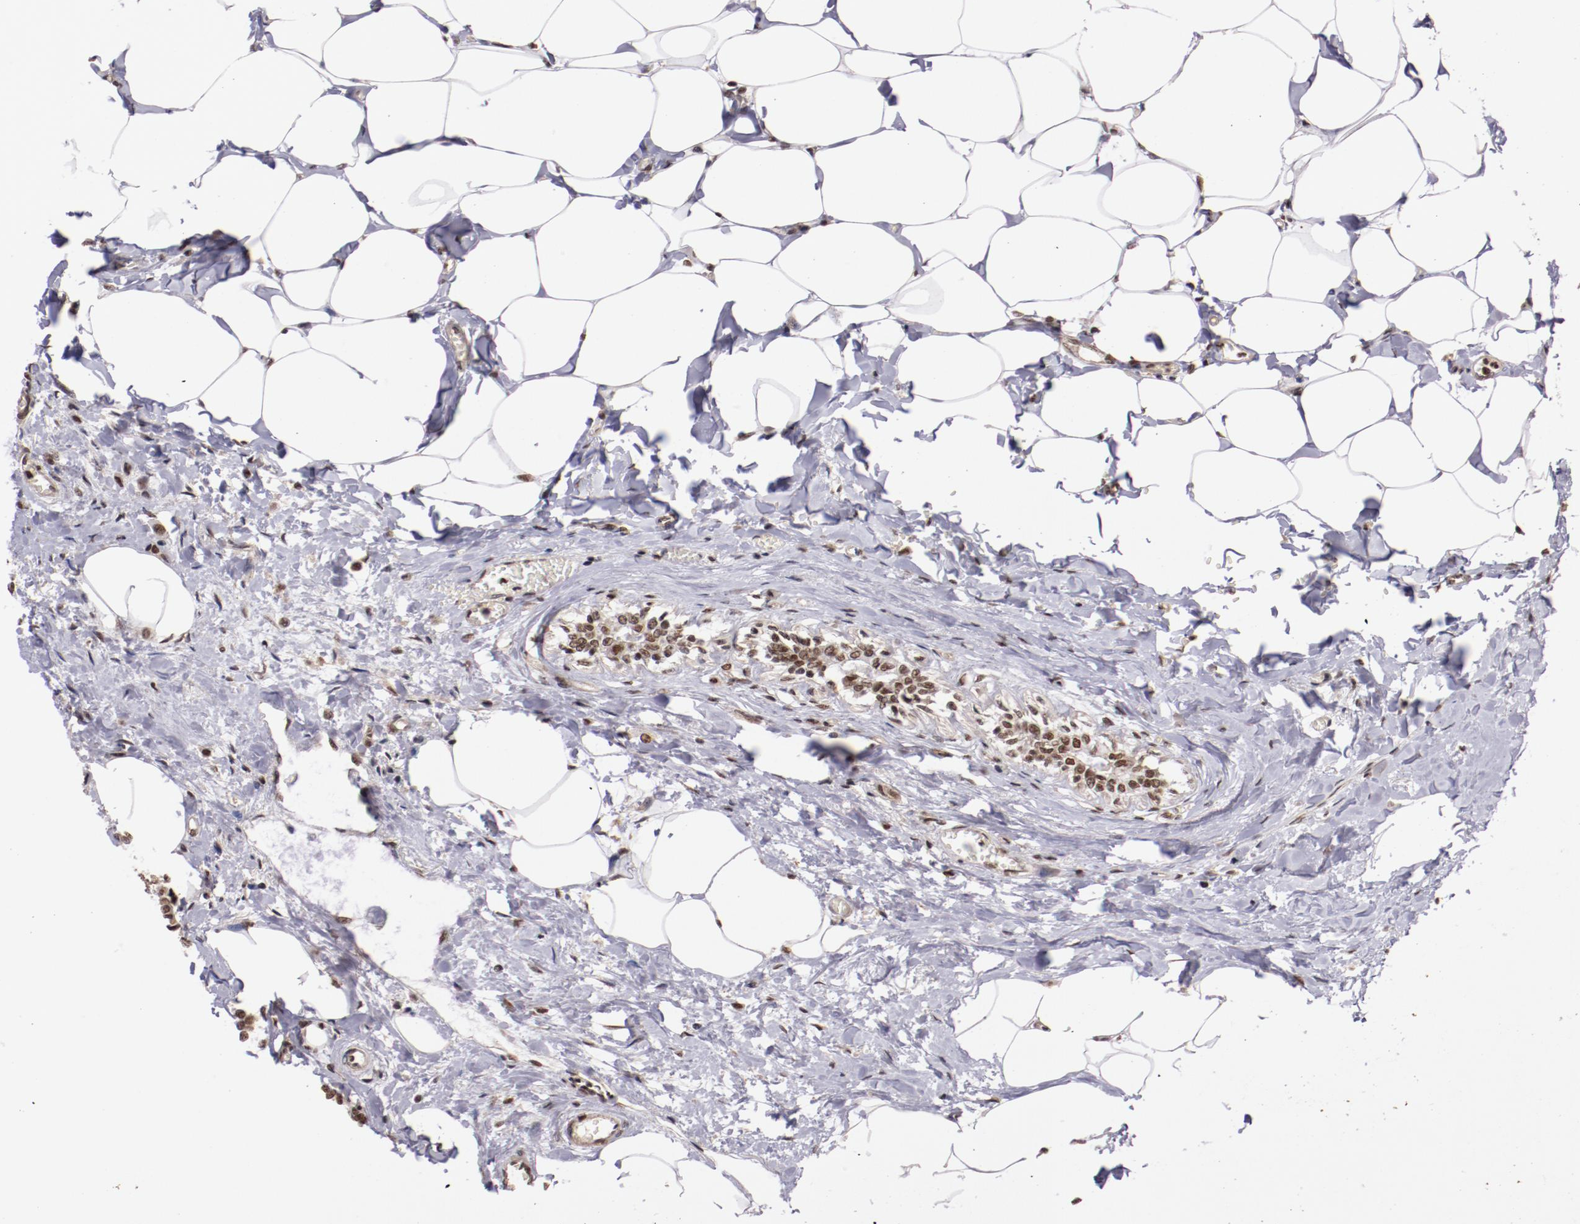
{"staining": {"intensity": "moderate", "quantity": ">75%", "location": "nuclear"}, "tissue": "breast cancer", "cell_type": "Tumor cells", "image_type": "cancer", "snomed": [{"axis": "morphology", "description": "Lobular carcinoma"}, {"axis": "topography", "description": "Breast"}], "caption": "Protein staining of lobular carcinoma (breast) tissue displays moderate nuclear staining in approximately >75% of tumor cells.", "gene": "STAG2", "patient": {"sex": "female", "age": 51}}